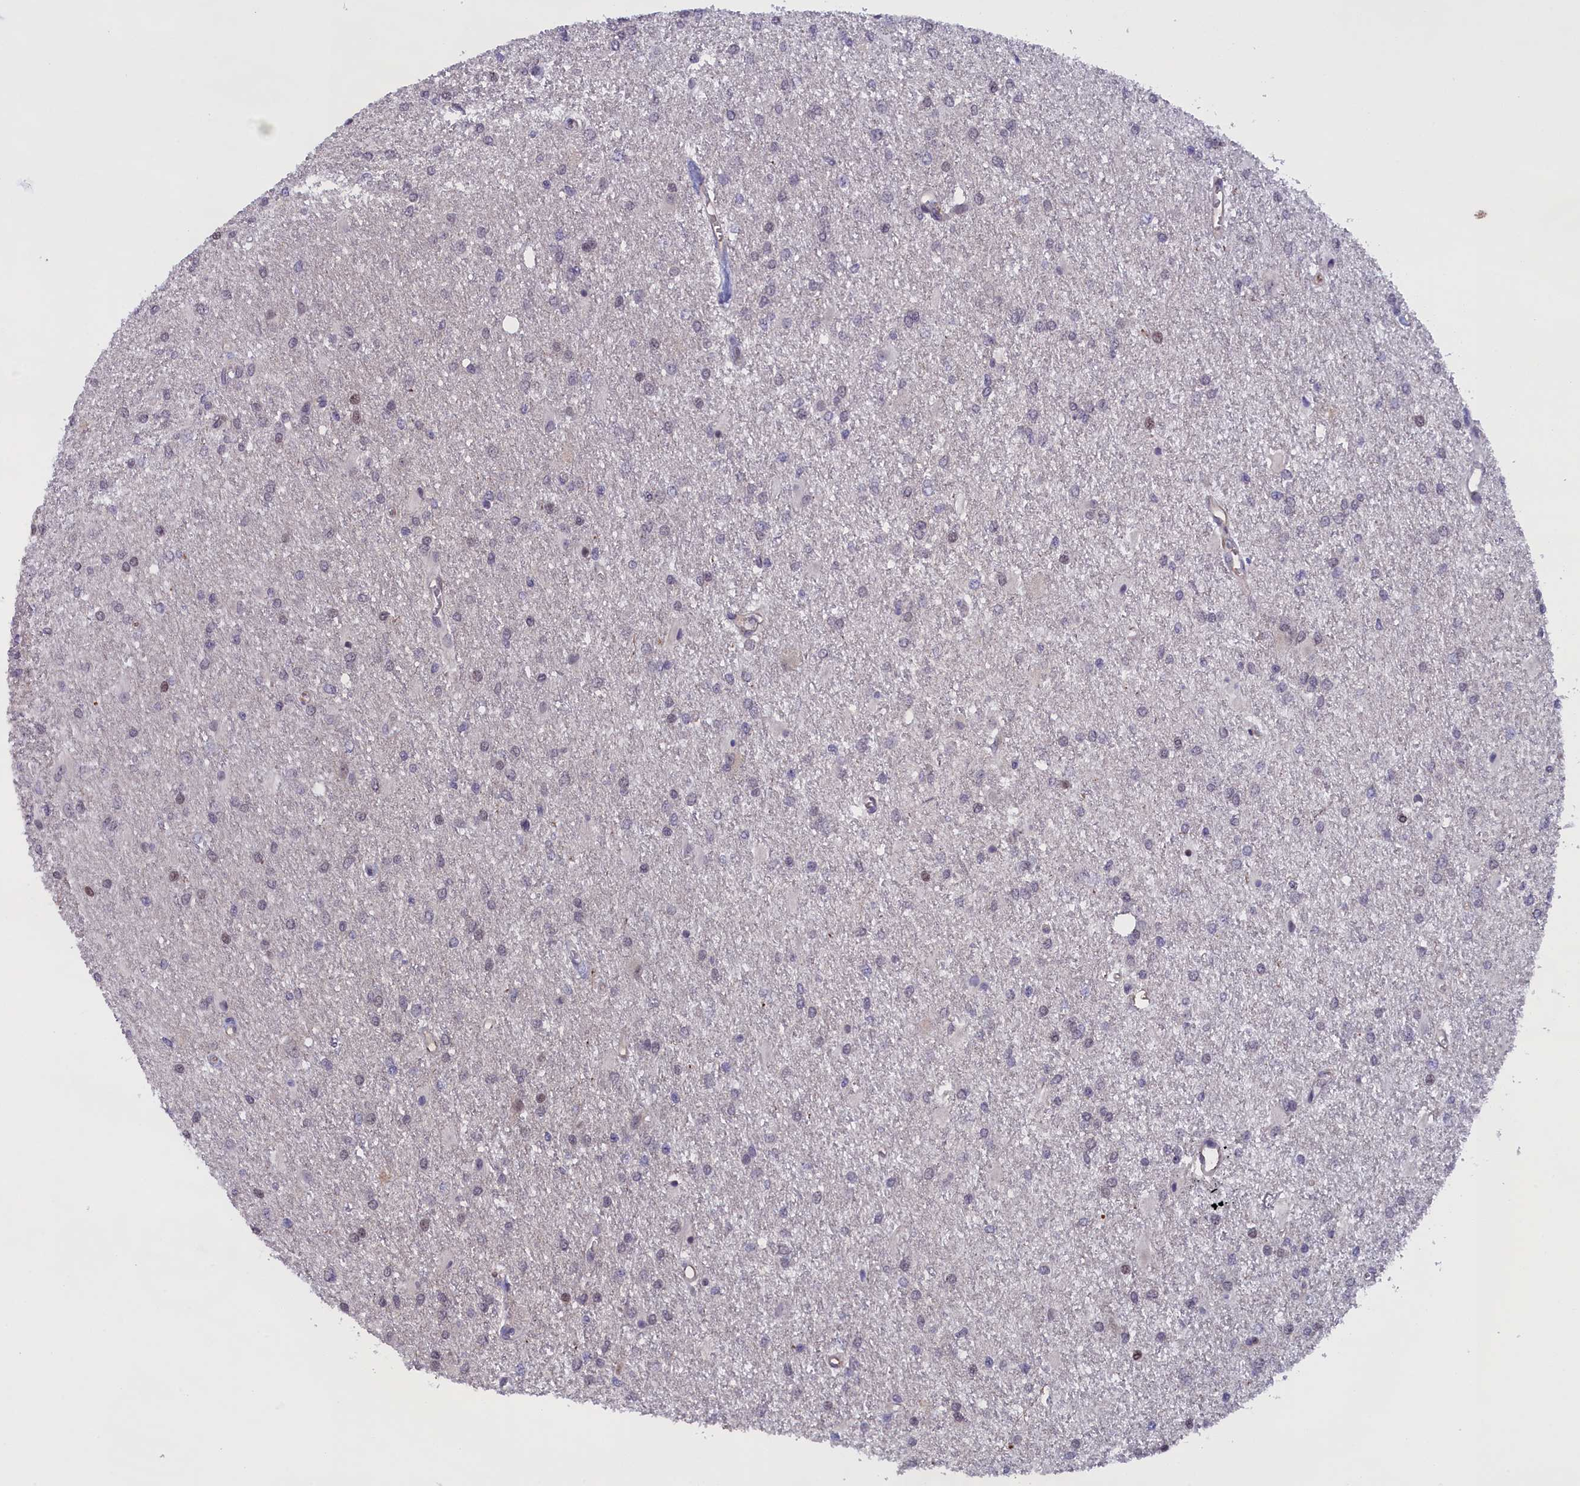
{"staining": {"intensity": "negative", "quantity": "none", "location": "none"}, "tissue": "glioma", "cell_type": "Tumor cells", "image_type": "cancer", "snomed": [{"axis": "morphology", "description": "Glioma, malignant, High grade"}, {"axis": "topography", "description": "Brain"}], "caption": "Immunohistochemistry (IHC) photomicrograph of glioma stained for a protein (brown), which reveals no expression in tumor cells.", "gene": "IGFALS", "patient": {"sex": "female", "age": 50}}